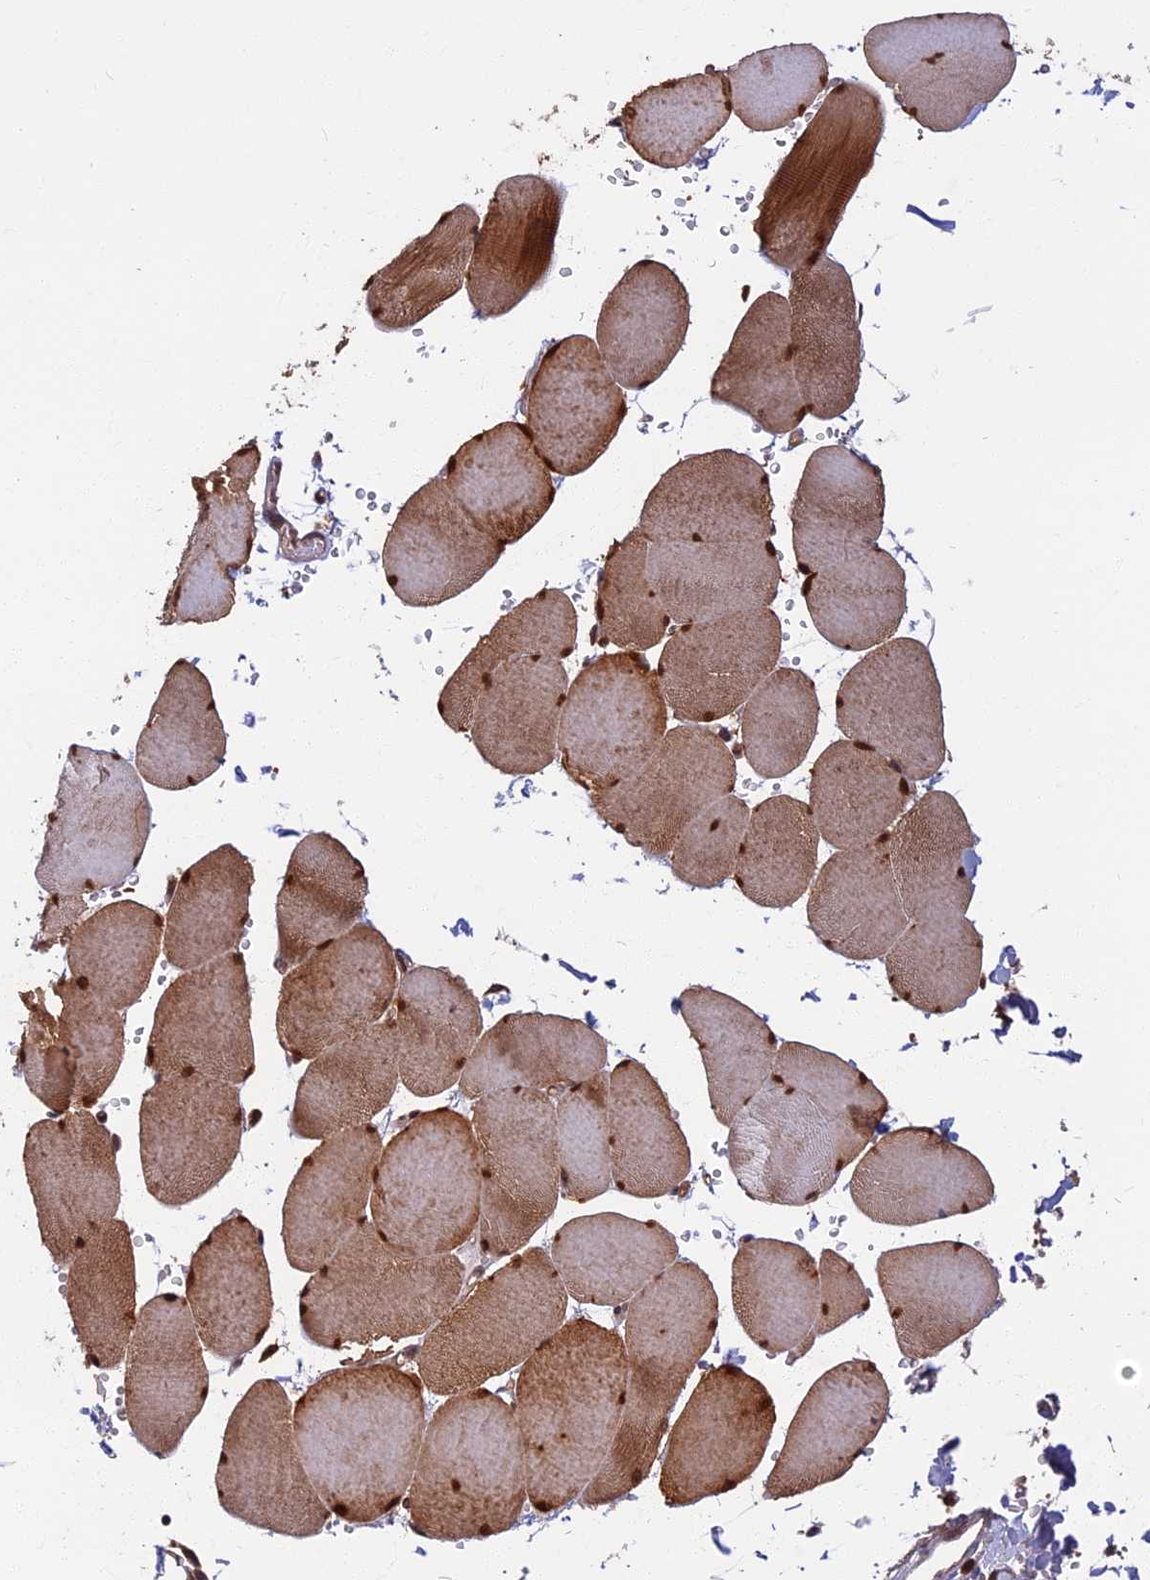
{"staining": {"intensity": "moderate", "quantity": ">75%", "location": "cytoplasmic/membranous,nuclear"}, "tissue": "skeletal muscle", "cell_type": "Myocytes", "image_type": "normal", "snomed": [{"axis": "morphology", "description": "Normal tissue, NOS"}, {"axis": "topography", "description": "Skeletal muscle"}, {"axis": "topography", "description": "Head-Neck"}], "caption": "Protein staining reveals moderate cytoplasmic/membranous,nuclear expression in approximately >75% of myocytes in normal skeletal muscle. (brown staining indicates protein expression, while blue staining denotes nuclei).", "gene": "SPG11", "patient": {"sex": "male", "age": 66}}